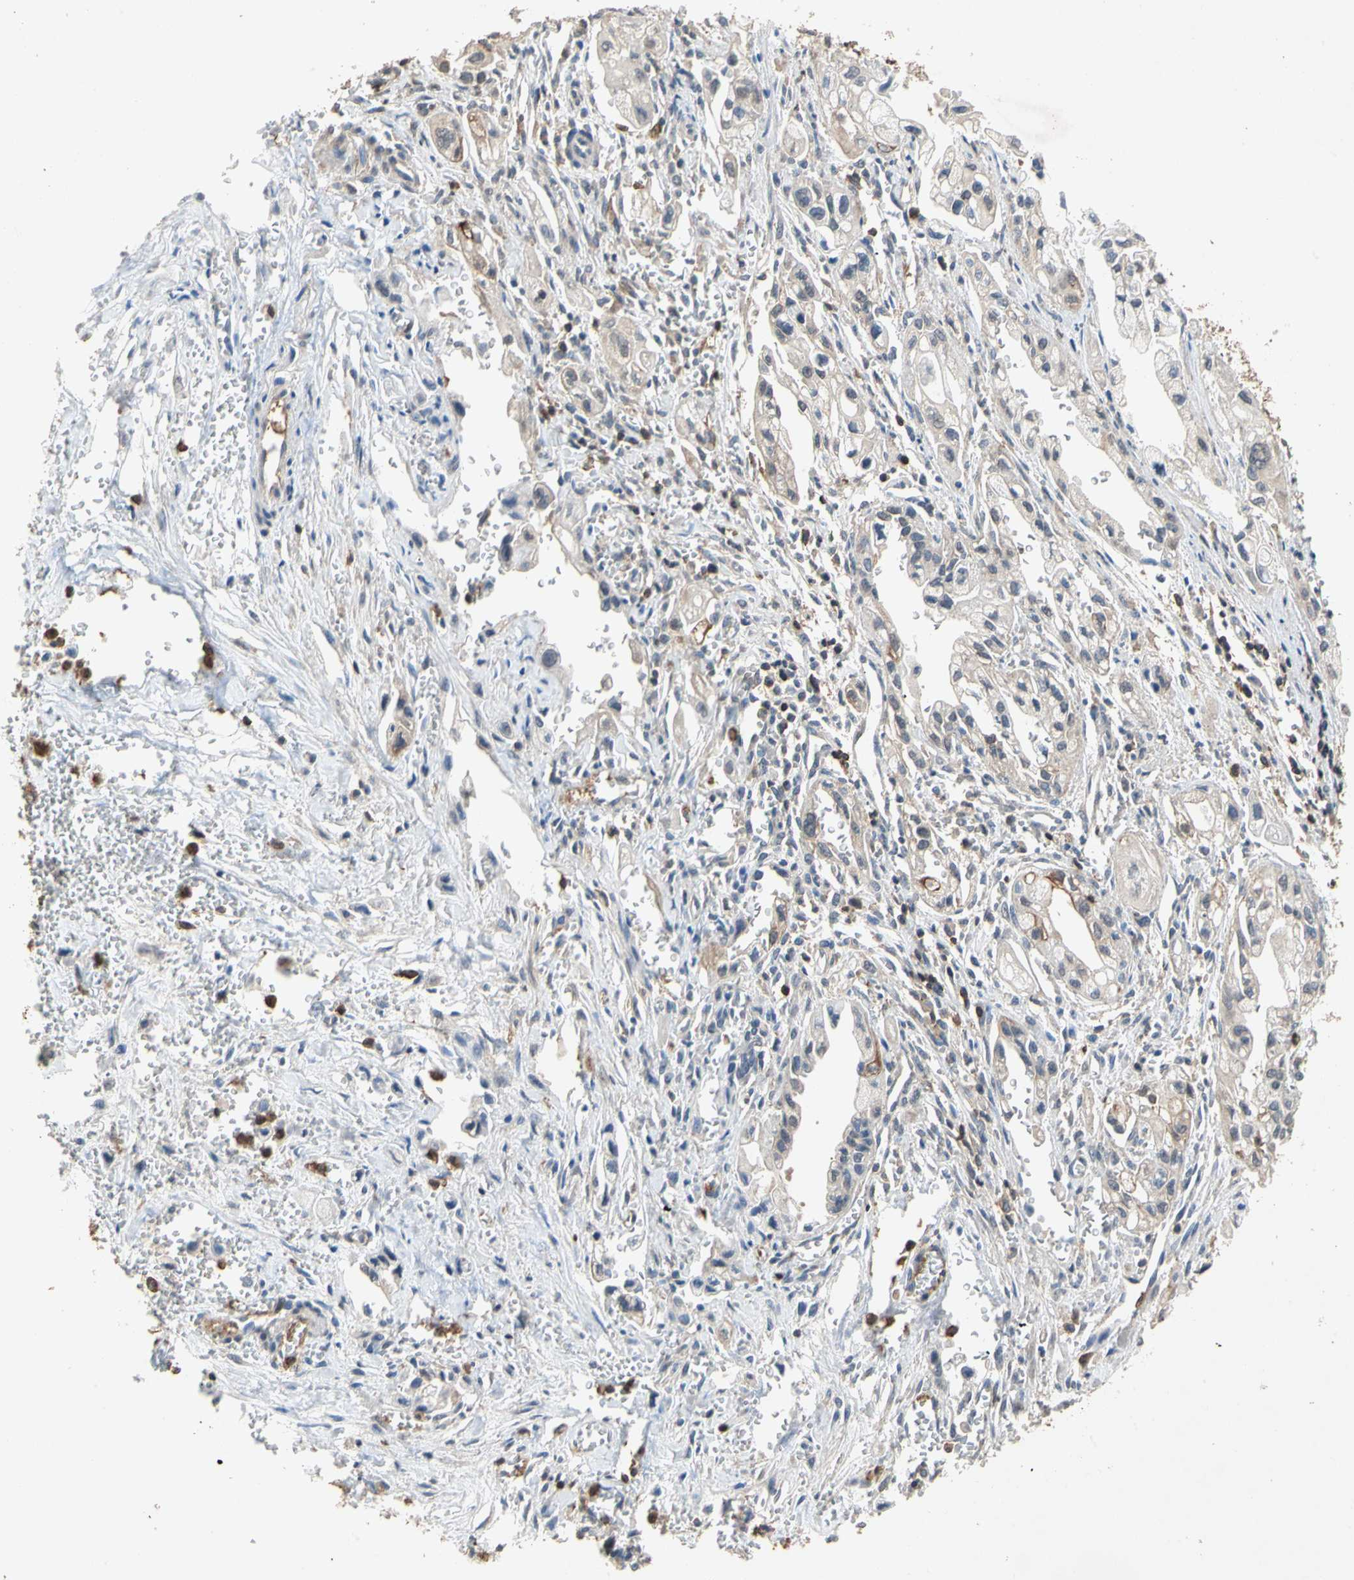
{"staining": {"intensity": "weak", "quantity": "25%-75%", "location": "cytoplasmic/membranous"}, "tissue": "pancreatic cancer", "cell_type": "Tumor cells", "image_type": "cancer", "snomed": [{"axis": "morphology", "description": "Adenocarcinoma, NOS"}, {"axis": "topography", "description": "Pancreas"}], "caption": "Brown immunohistochemical staining in human pancreatic cancer (adenocarcinoma) demonstrates weak cytoplasmic/membranous expression in about 25%-75% of tumor cells.", "gene": "MAP3K10", "patient": {"sex": "male", "age": 74}}